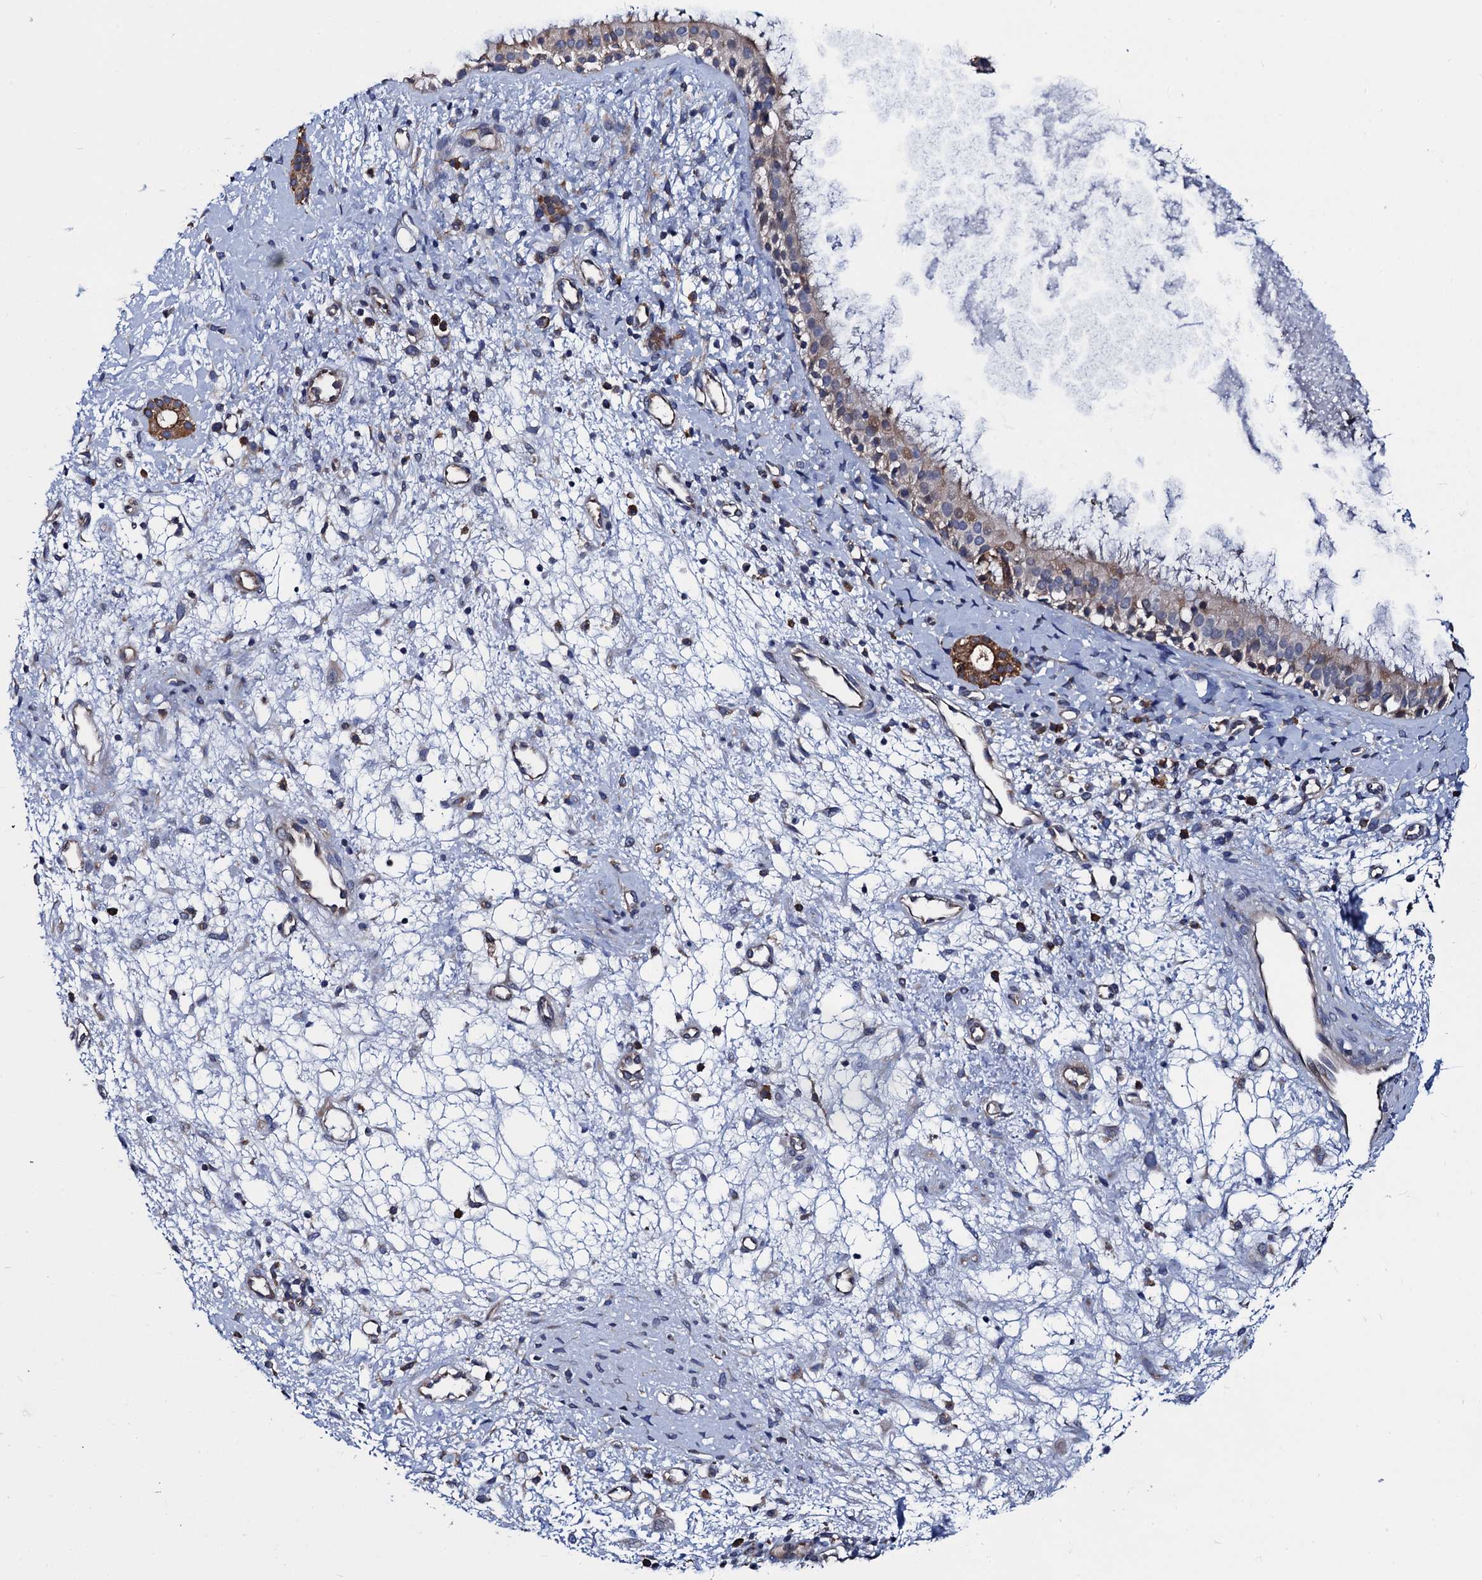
{"staining": {"intensity": "moderate", "quantity": "25%-75%", "location": "cytoplasmic/membranous"}, "tissue": "nasopharynx", "cell_type": "Respiratory epithelial cells", "image_type": "normal", "snomed": [{"axis": "morphology", "description": "Normal tissue, NOS"}, {"axis": "topography", "description": "Nasopharynx"}], "caption": "Protein staining of unremarkable nasopharynx exhibits moderate cytoplasmic/membranous staining in about 25%-75% of respiratory epithelial cells. The protein is shown in brown color, while the nuclei are stained blue.", "gene": "PGLS", "patient": {"sex": "male", "age": 22}}